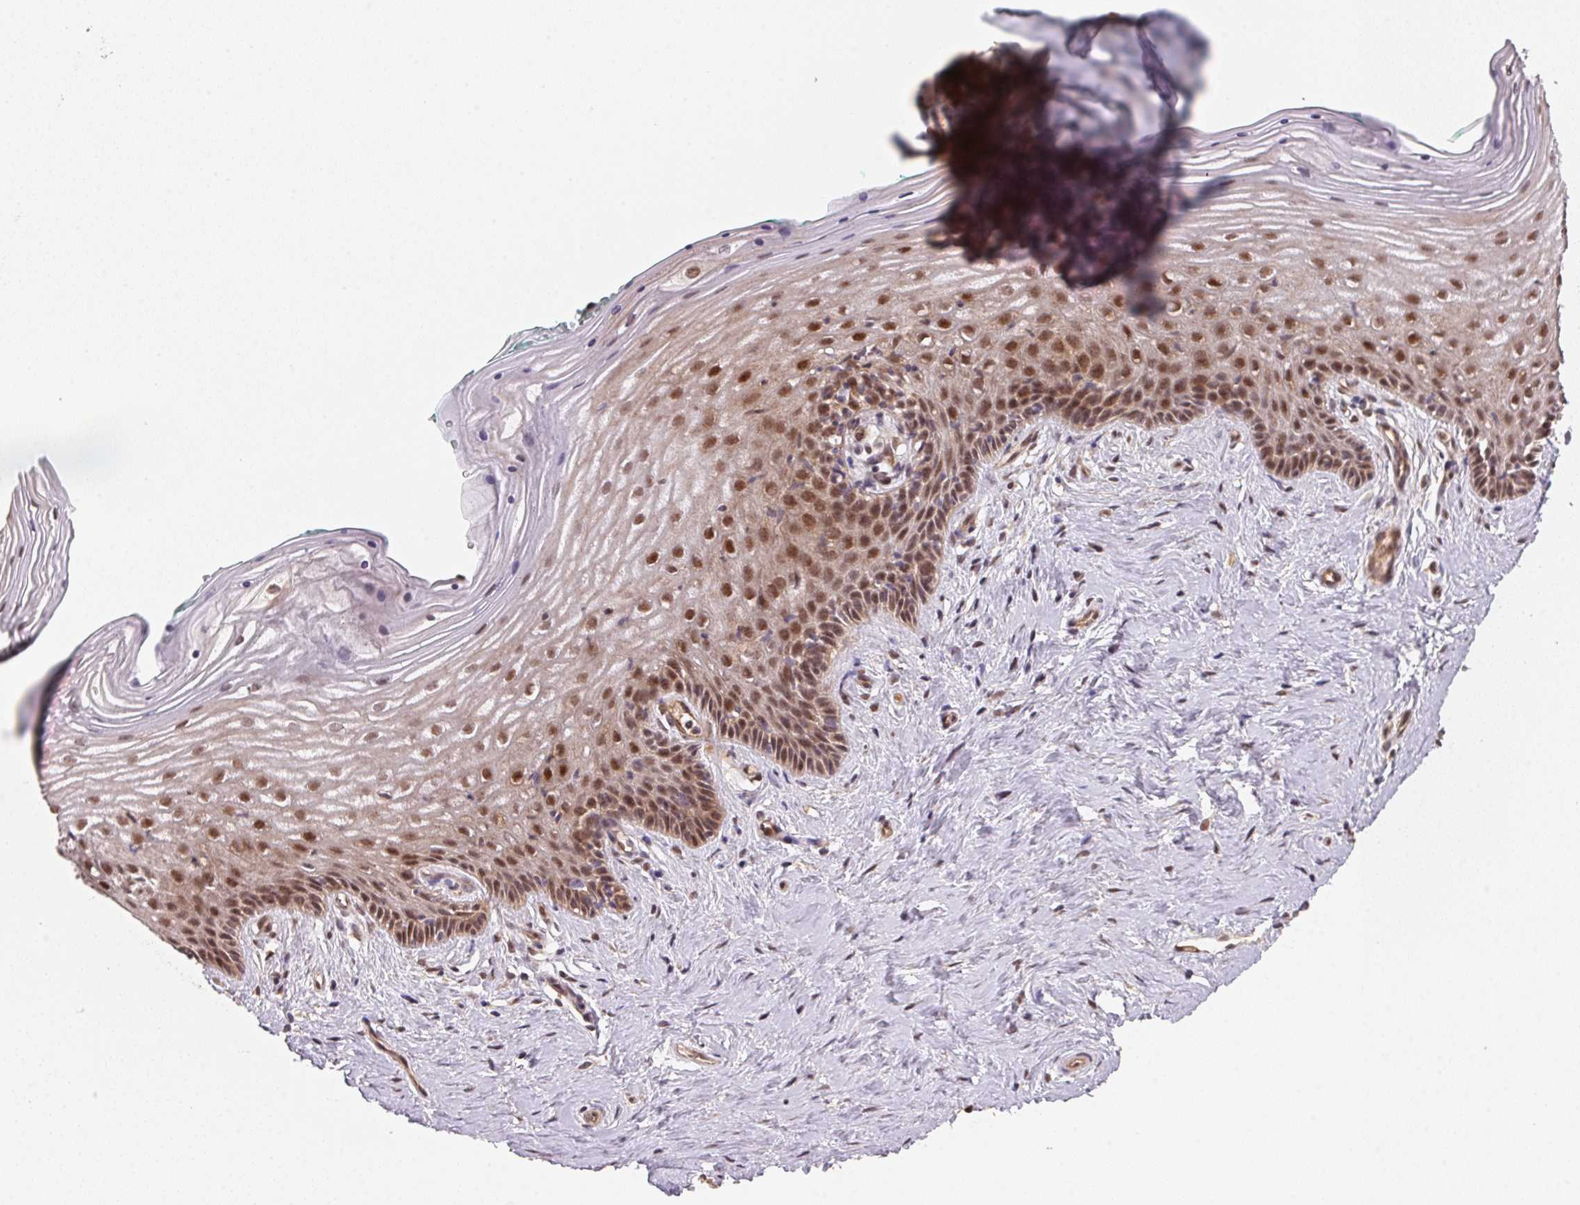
{"staining": {"intensity": "moderate", "quantity": "25%-75%", "location": "nuclear"}, "tissue": "vagina", "cell_type": "Squamous epithelial cells", "image_type": "normal", "snomed": [{"axis": "morphology", "description": "Normal tissue, NOS"}, {"axis": "topography", "description": "Vagina"}], "caption": "DAB (3,3'-diaminobenzidine) immunohistochemical staining of benign human vagina reveals moderate nuclear protein staining in about 25%-75% of squamous epithelial cells. (DAB = brown stain, brightfield microscopy at high magnification).", "gene": "TMEM222", "patient": {"sex": "female", "age": 45}}